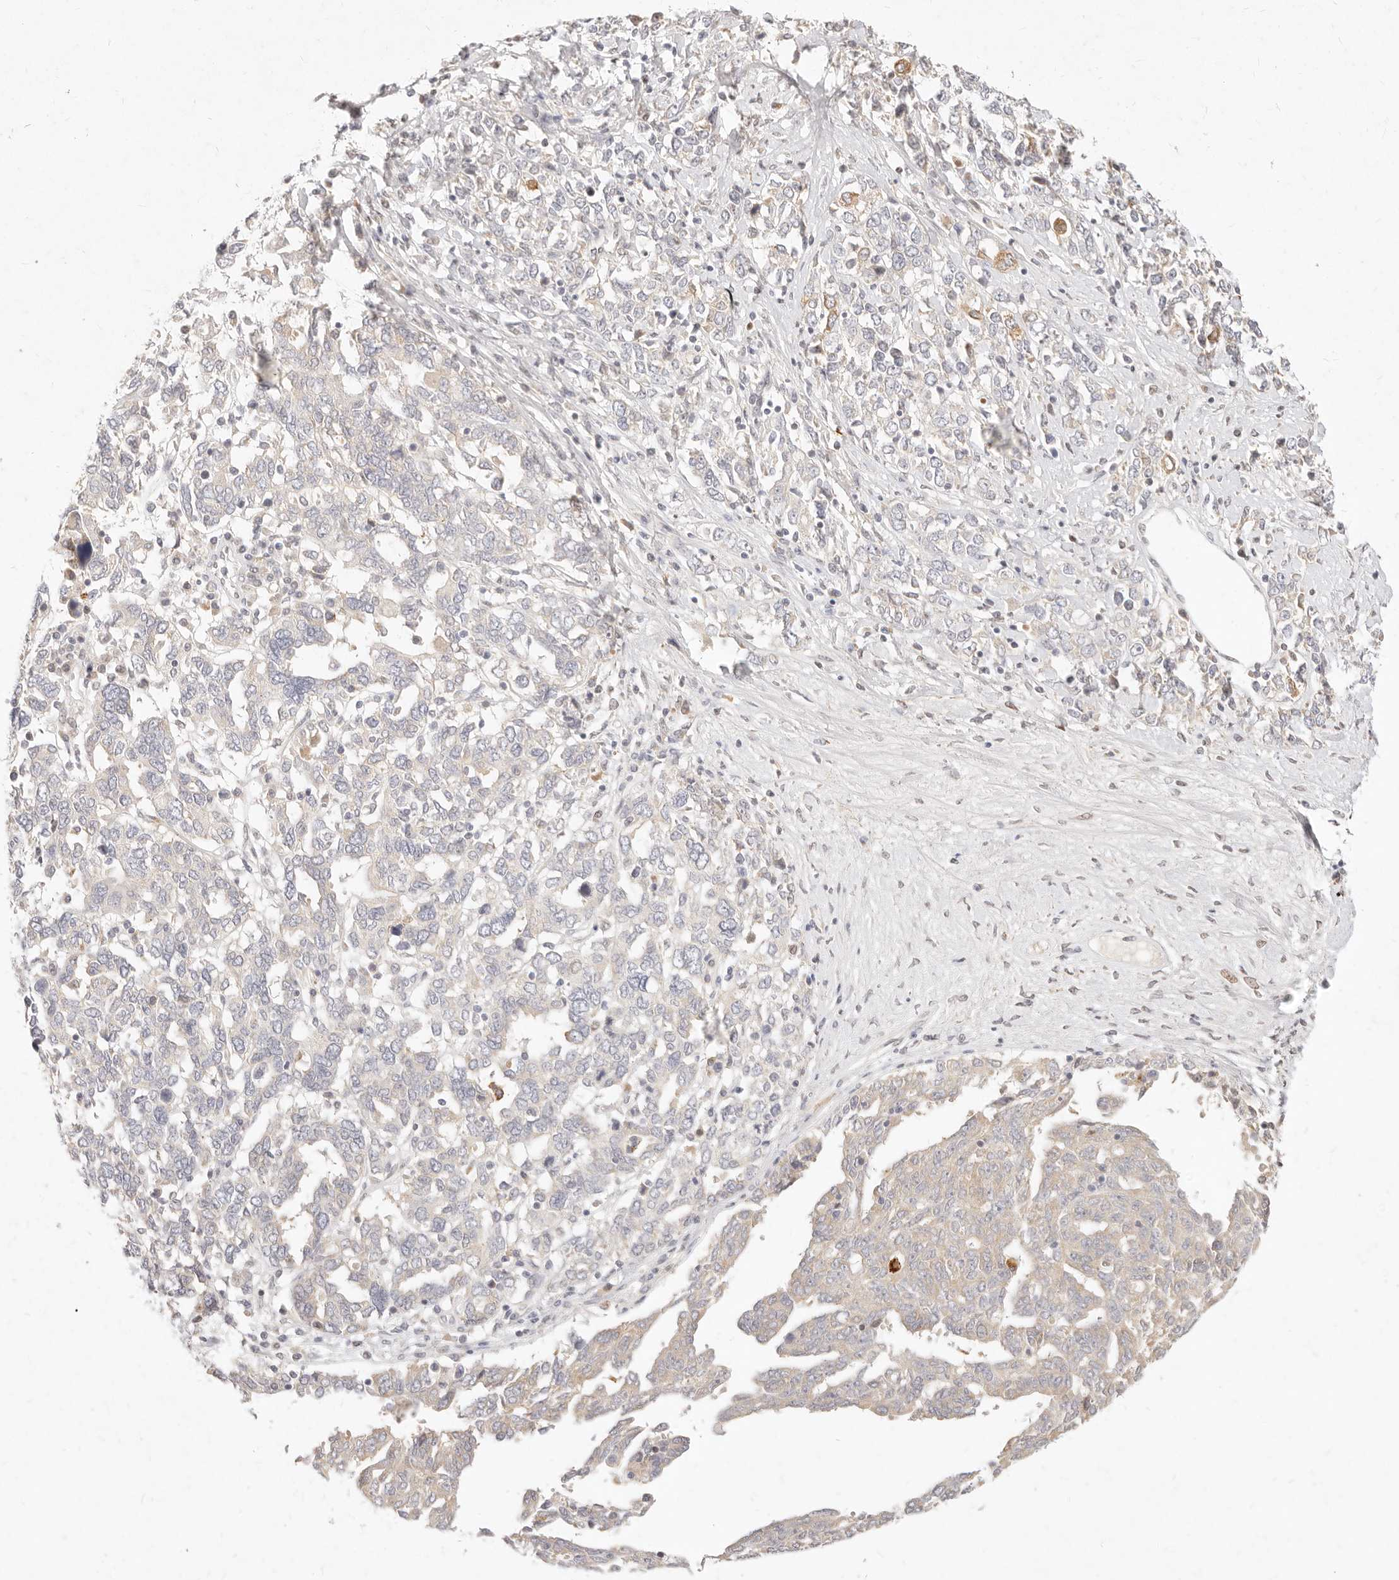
{"staining": {"intensity": "weak", "quantity": "<25%", "location": "cytoplasmic/membranous"}, "tissue": "ovarian cancer", "cell_type": "Tumor cells", "image_type": "cancer", "snomed": [{"axis": "morphology", "description": "Carcinoma, endometroid"}, {"axis": "topography", "description": "Ovary"}], "caption": "DAB (3,3'-diaminobenzidine) immunohistochemical staining of human ovarian cancer demonstrates no significant staining in tumor cells. (Immunohistochemistry (ihc), brightfield microscopy, high magnification).", "gene": "ASCL3", "patient": {"sex": "female", "age": 62}}